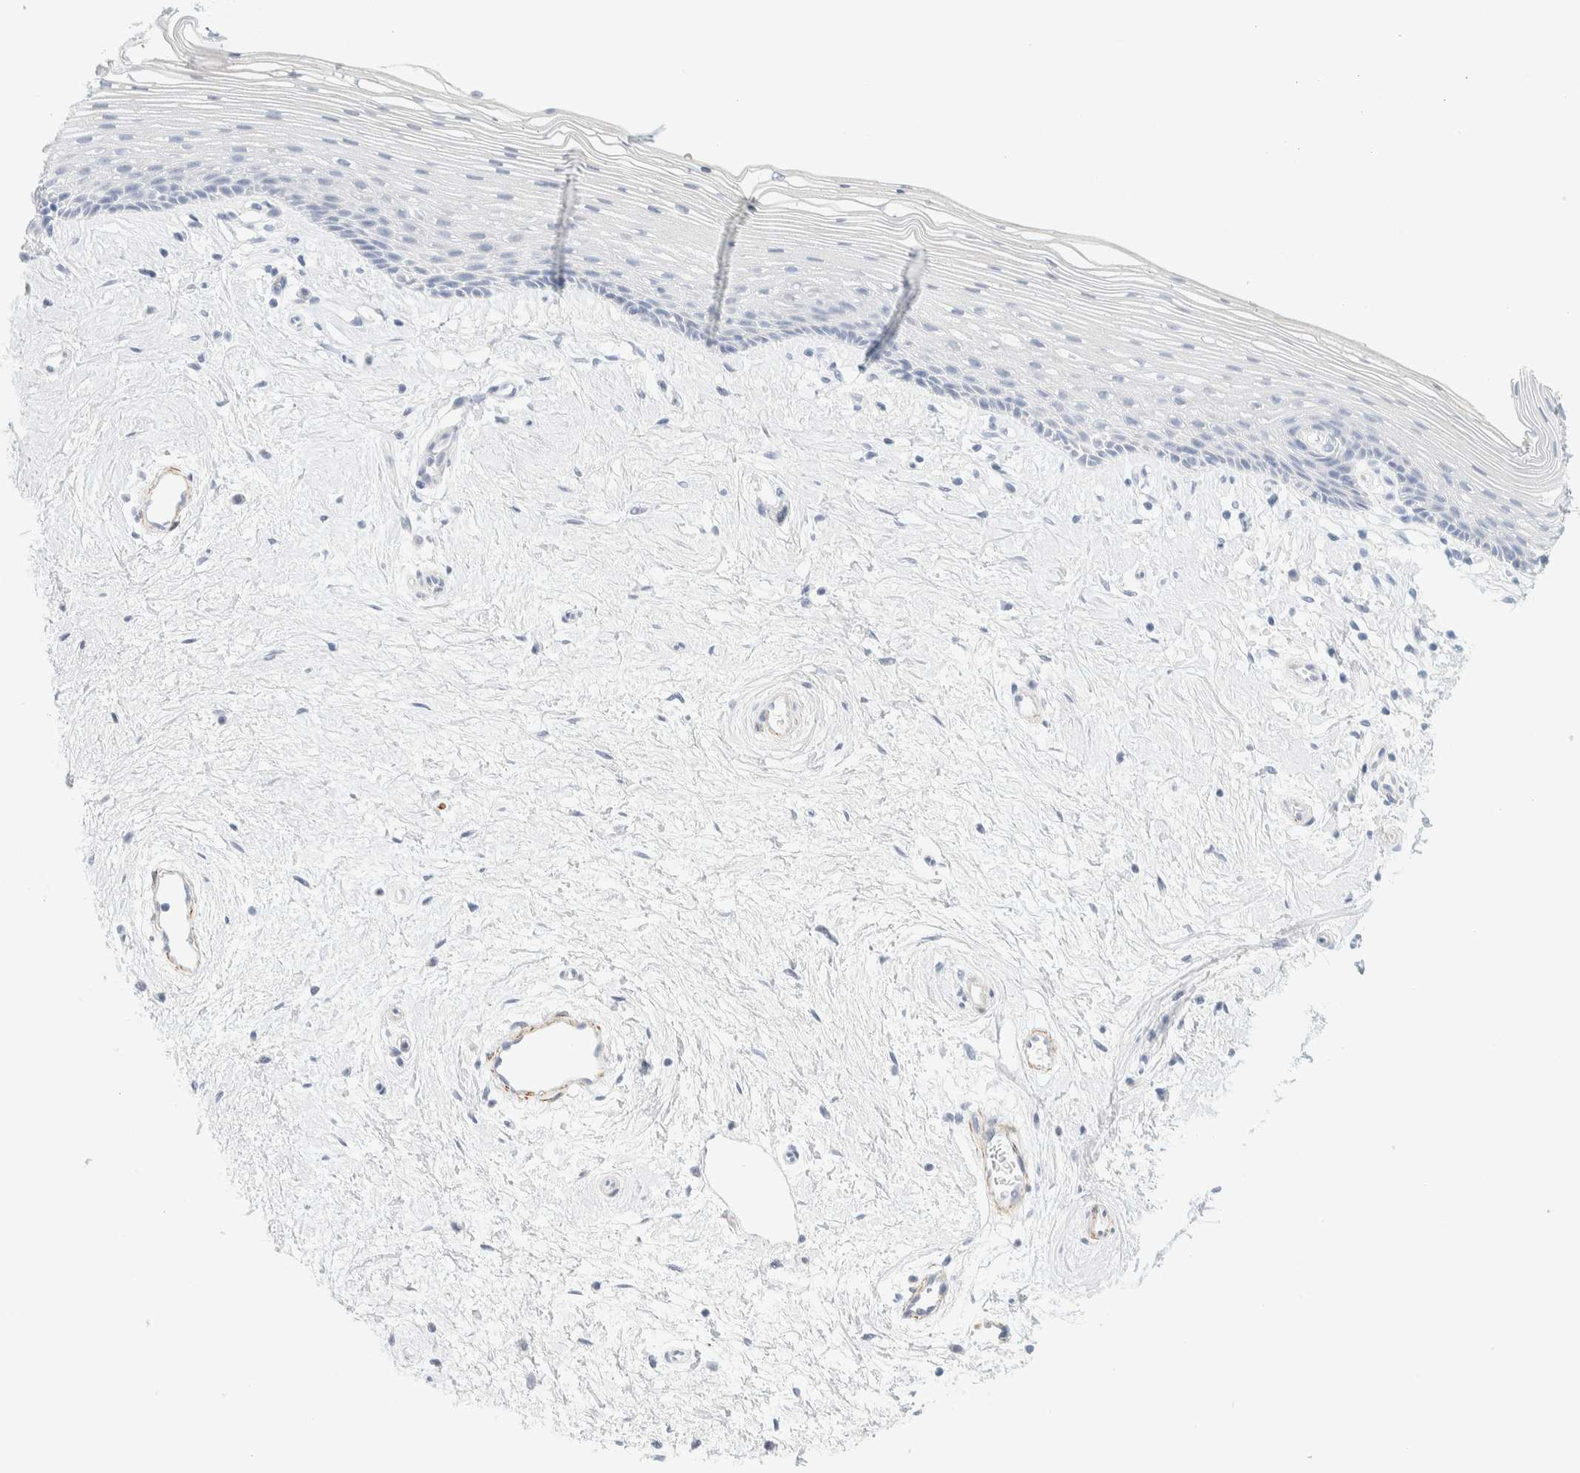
{"staining": {"intensity": "negative", "quantity": "none", "location": "none"}, "tissue": "vagina", "cell_type": "Squamous epithelial cells", "image_type": "normal", "snomed": [{"axis": "morphology", "description": "Normal tissue, NOS"}, {"axis": "topography", "description": "Vagina"}], "caption": "Squamous epithelial cells are negative for brown protein staining in unremarkable vagina. (Brightfield microscopy of DAB IHC at high magnification).", "gene": "AFMID", "patient": {"sex": "female", "age": 46}}